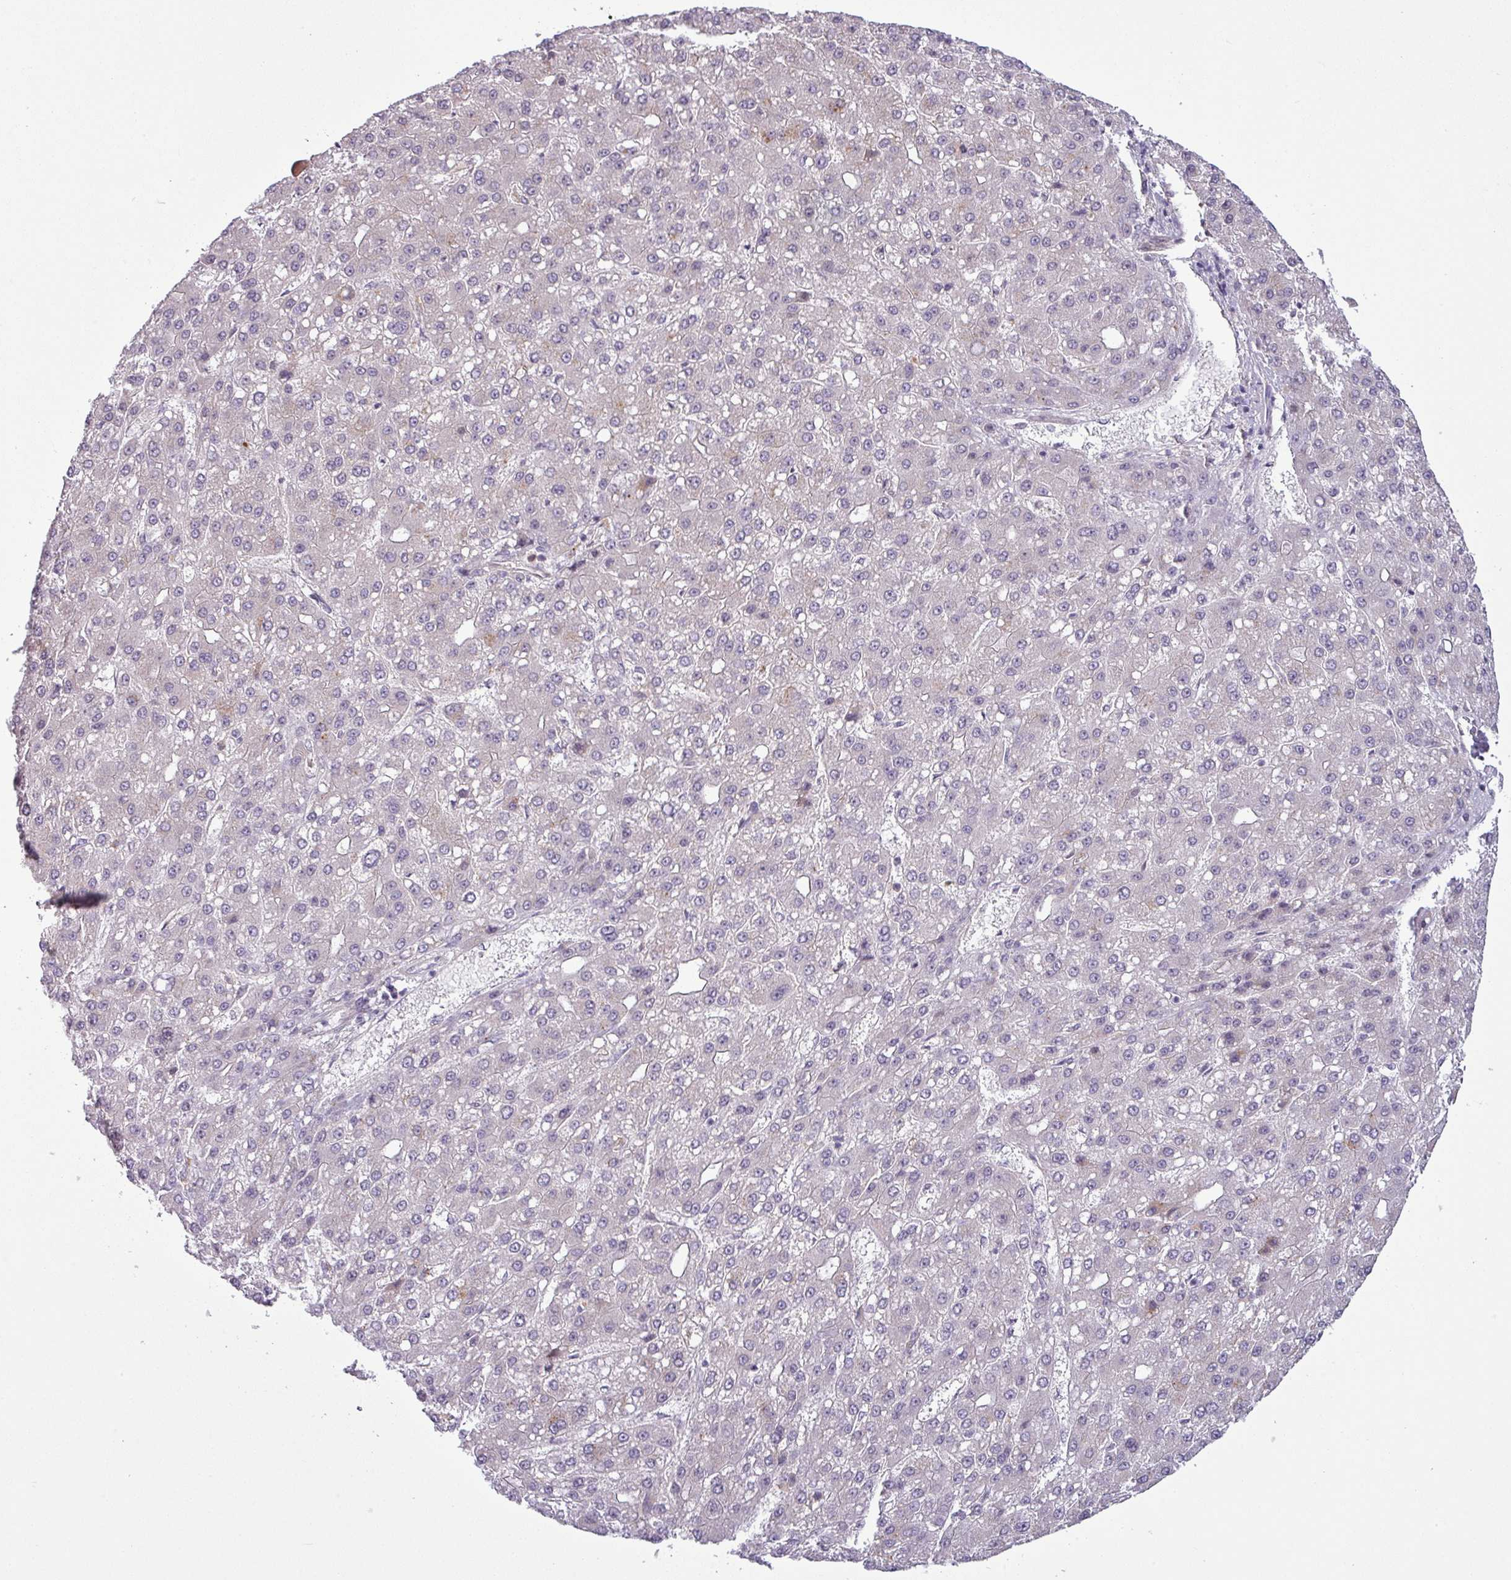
{"staining": {"intensity": "negative", "quantity": "none", "location": "none"}, "tissue": "liver cancer", "cell_type": "Tumor cells", "image_type": "cancer", "snomed": [{"axis": "morphology", "description": "Carcinoma, Hepatocellular, NOS"}, {"axis": "topography", "description": "Liver"}], "caption": "Tumor cells show no significant protein expression in liver cancer.", "gene": "CCDC144A", "patient": {"sex": "male", "age": 67}}